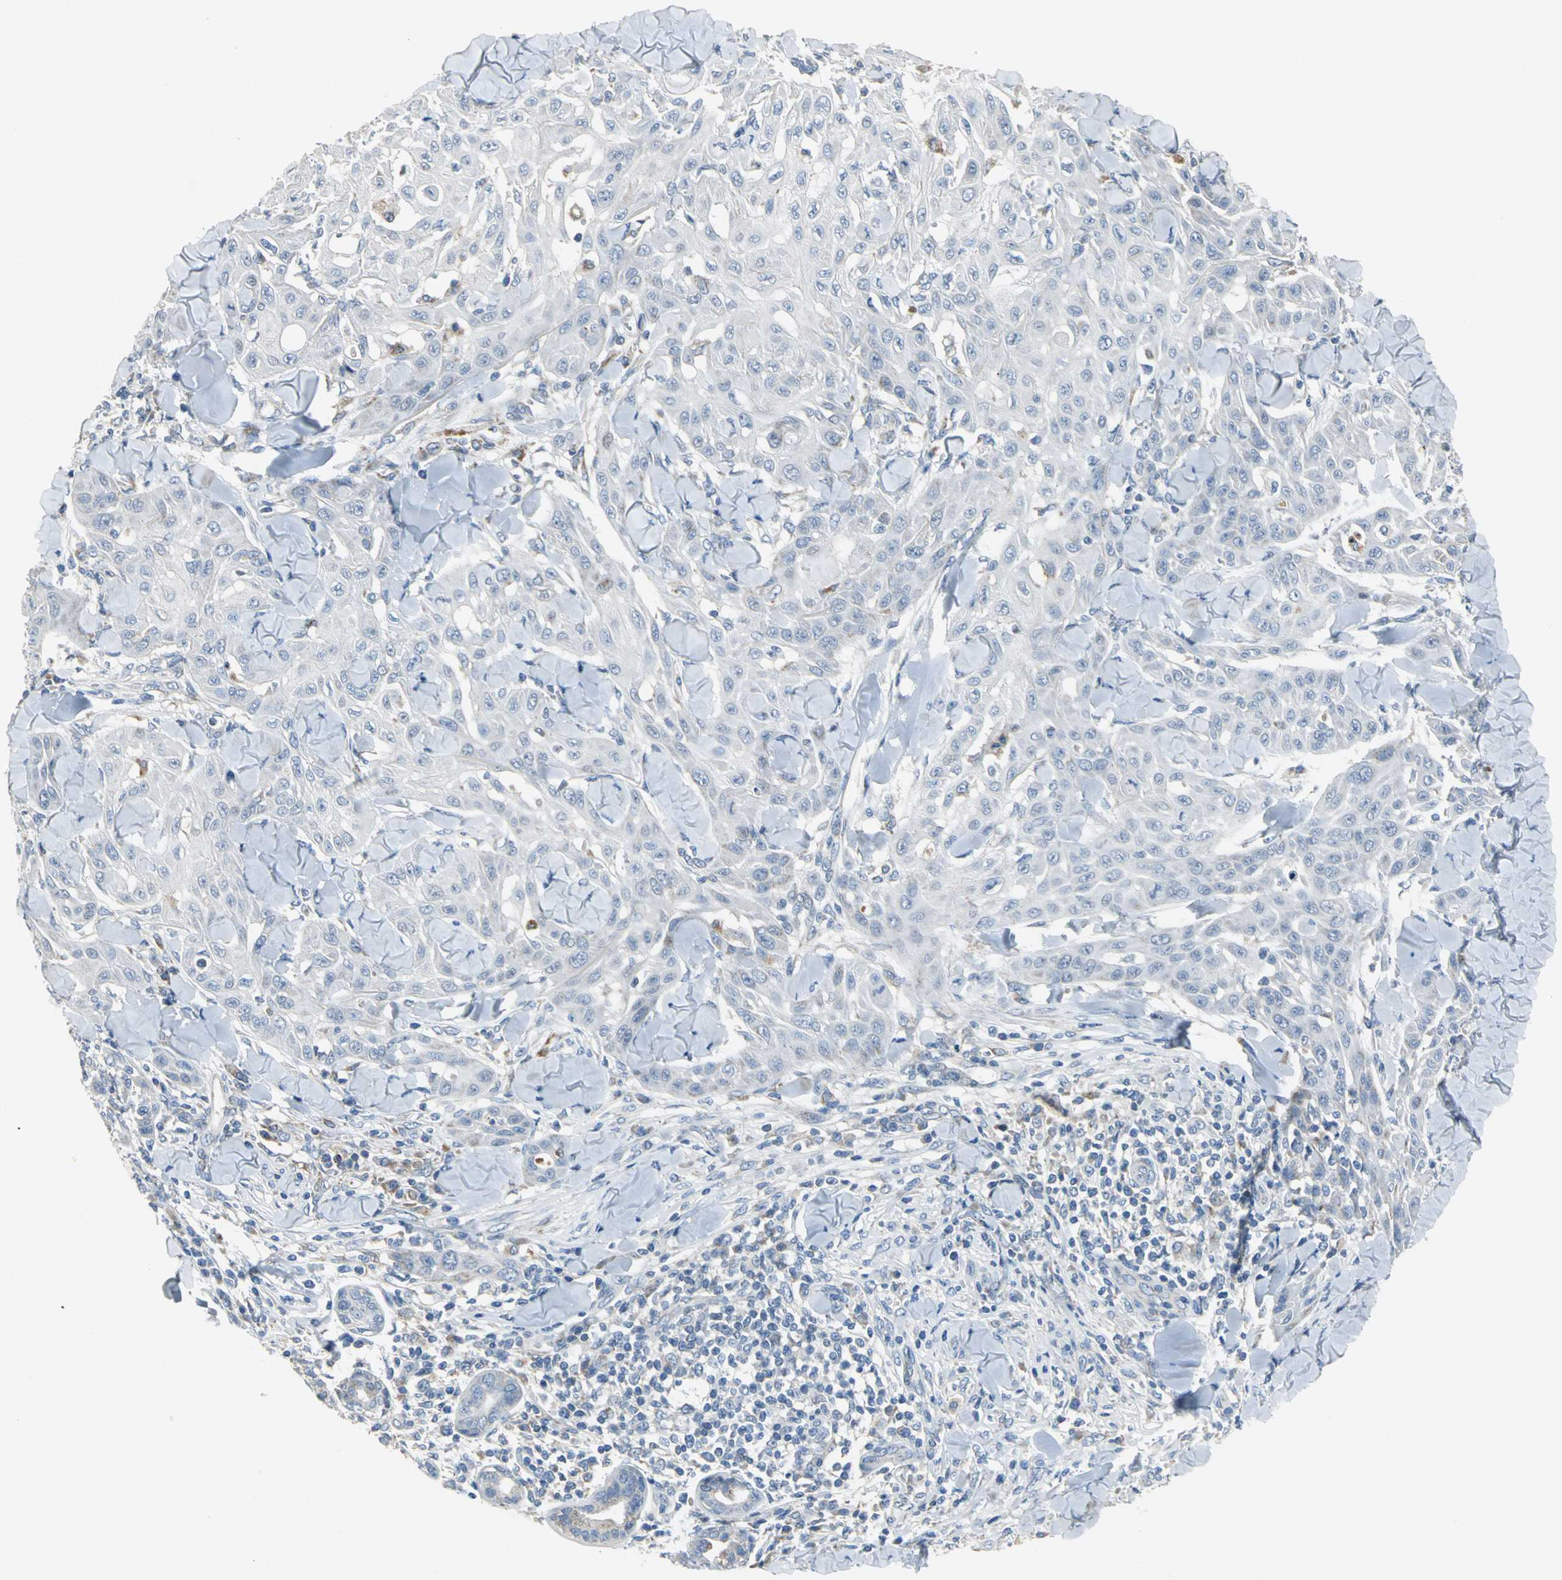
{"staining": {"intensity": "negative", "quantity": "none", "location": "none"}, "tissue": "skin cancer", "cell_type": "Tumor cells", "image_type": "cancer", "snomed": [{"axis": "morphology", "description": "Squamous cell carcinoma, NOS"}, {"axis": "topography", "description": "Skin"}], "caption": "IHC micrograph of human skin cancer (squamous cell carcinoma) stained for a protein (brown), which displays no positivity in tumor cells.", "gene": "SPPL2B", "patient": {"sex": "male", "age": 24}}